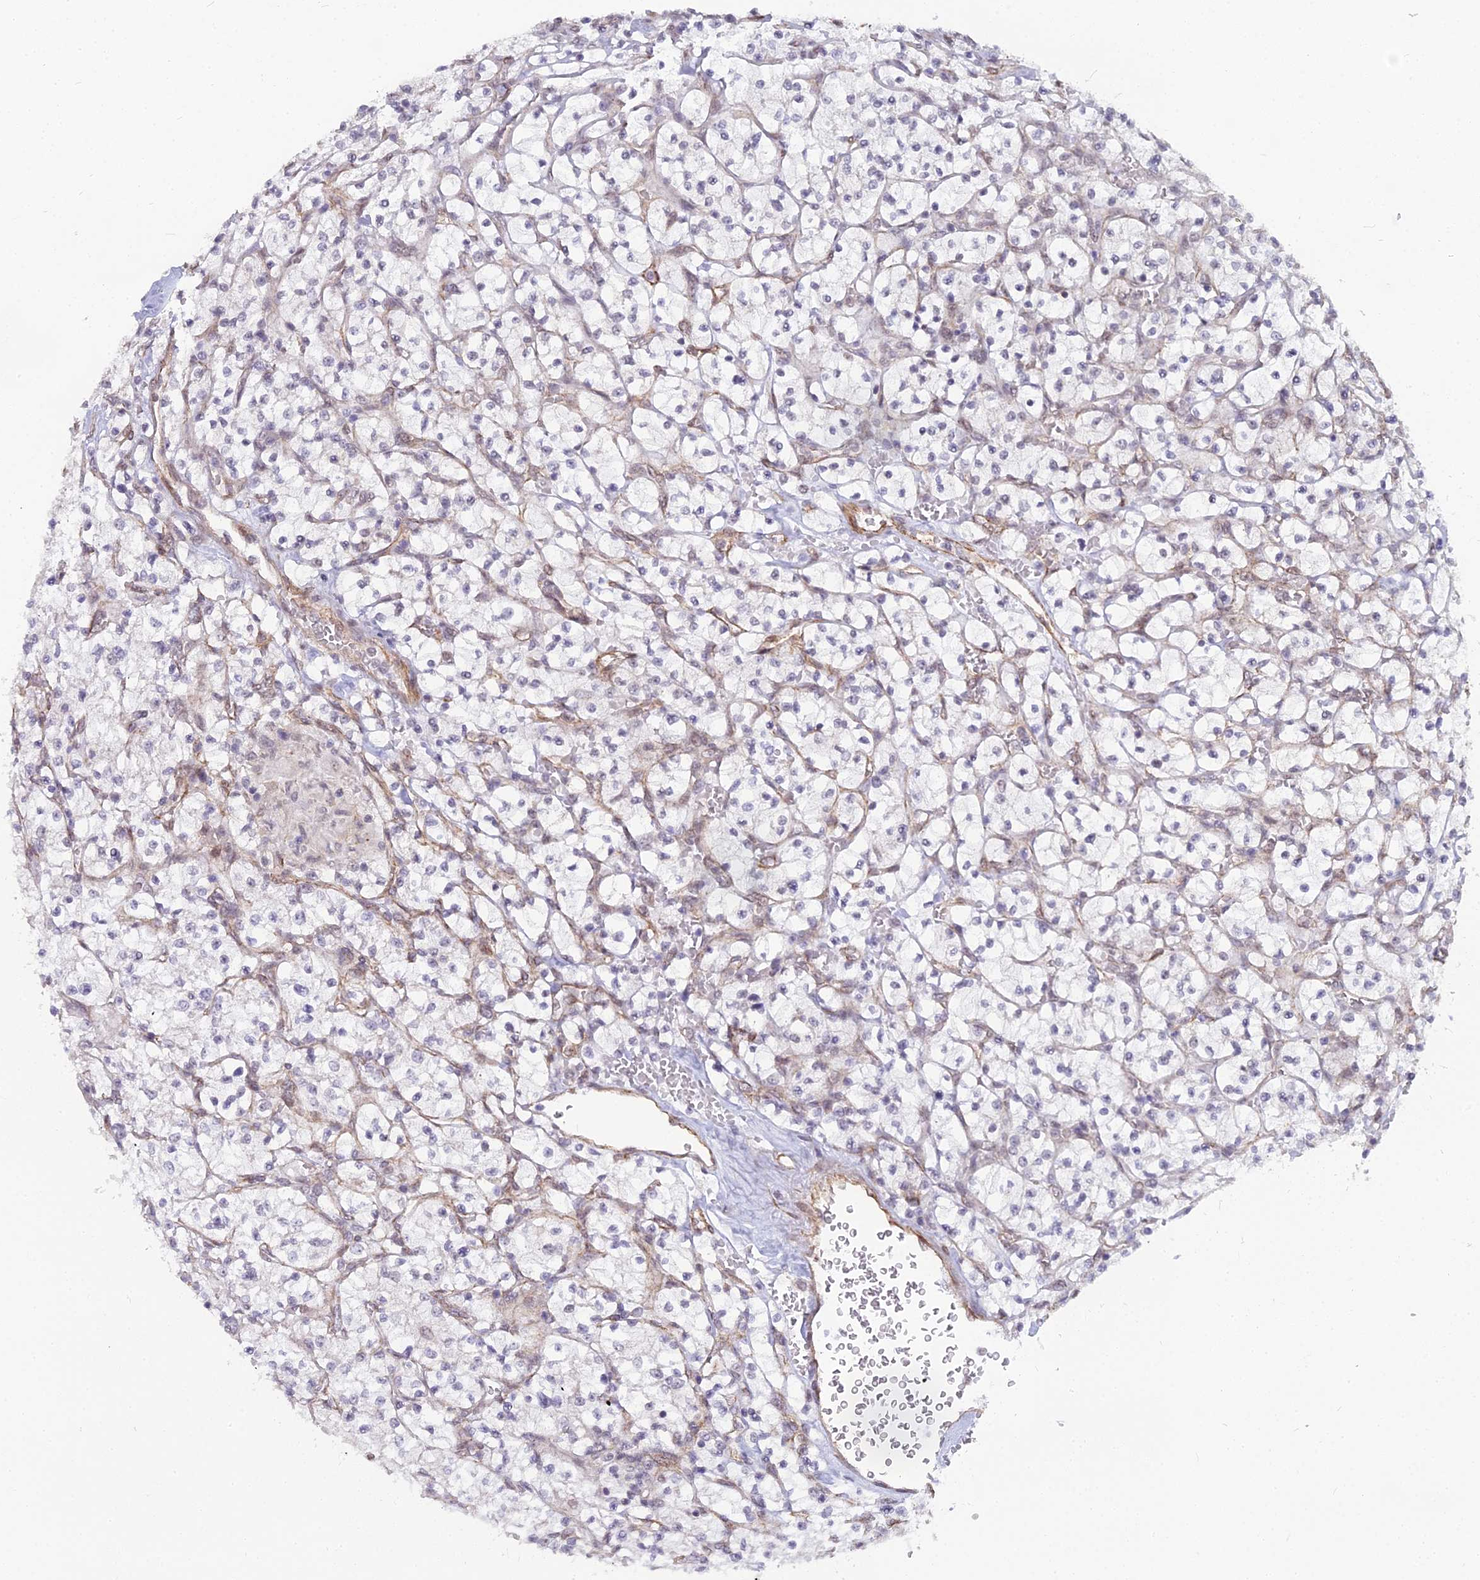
{"staining": {"intensity": "negative", "quantity": "none", "location": "none"}, "tissue": "renal cancer", "cell_type": "Tumor cells", "image_type": "cancer", "snomed": [{"axis": "morphology", "description": "Adenocarcinoma, NOS"}, {"axis": "topography", "description": "Kidney"}], "caption": "Renal cancer stained for a protein using immunohistochemistry displays no staining tumor cells.", "gene": "YJU2", "patient": {"sex": "female", "age": 64}}